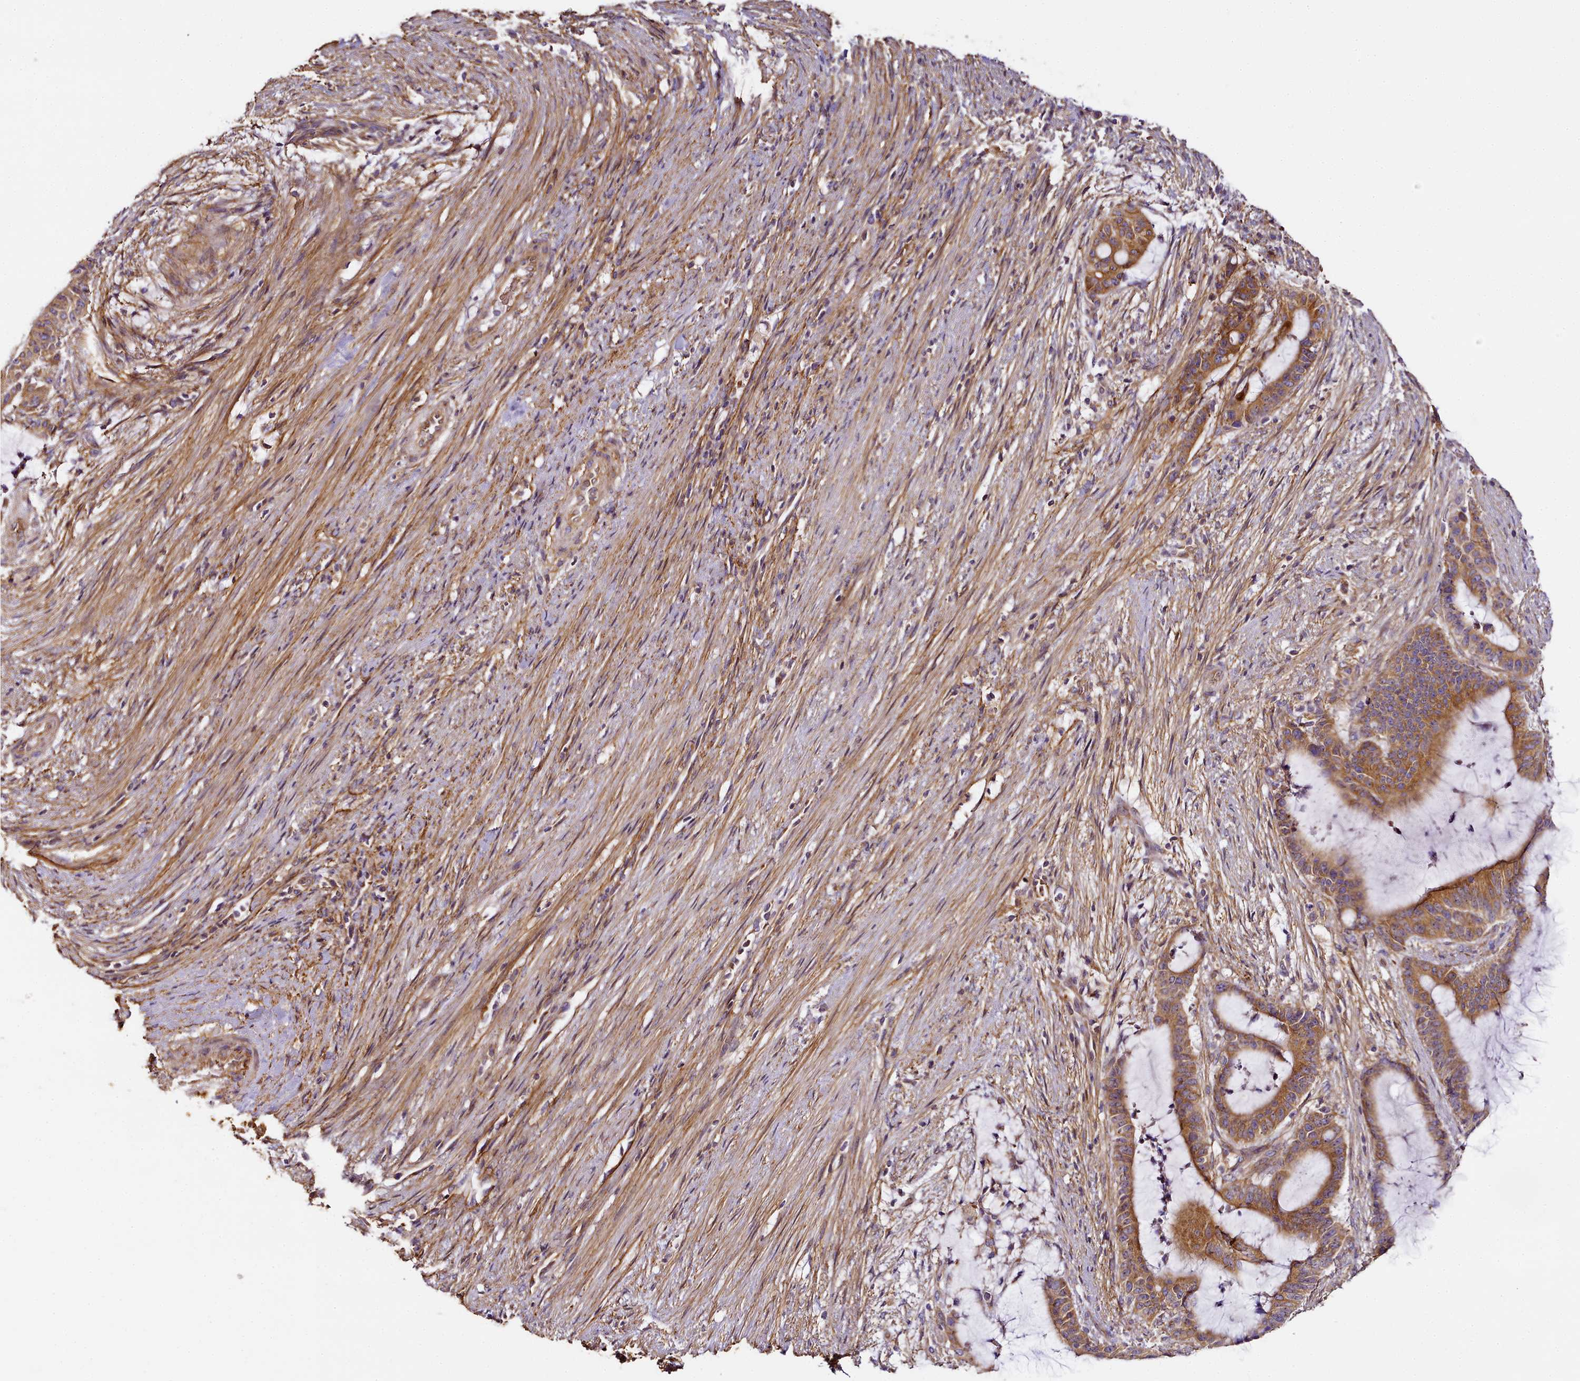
{"staining": {"intensity": "moderate", "quantity": ">75%", "location": "cytoplasmic/membranous"}, "tissue": "liver cancer", "cell_type": "Tumor cells", "image_type": "cancer", "snomed": [{"axis": "morphology", "description": "Normal tissue, NOS"}, {"axis": "morphology", "description": "Cholangiocarcinoma"}, {"axis": "topography", "description": "Liver"}, {"axis": "topography", "description": "Peripheral nerve tissue"}], "caption": "Brown immunohistochemical staining in liver cancer (cholangiocarcinoma) shows moderate cytoplasmic/membranous staining in about >75% of tumor cells.", "gene": "NBPF1", "patient": {"sex": "female", "age": 73}}